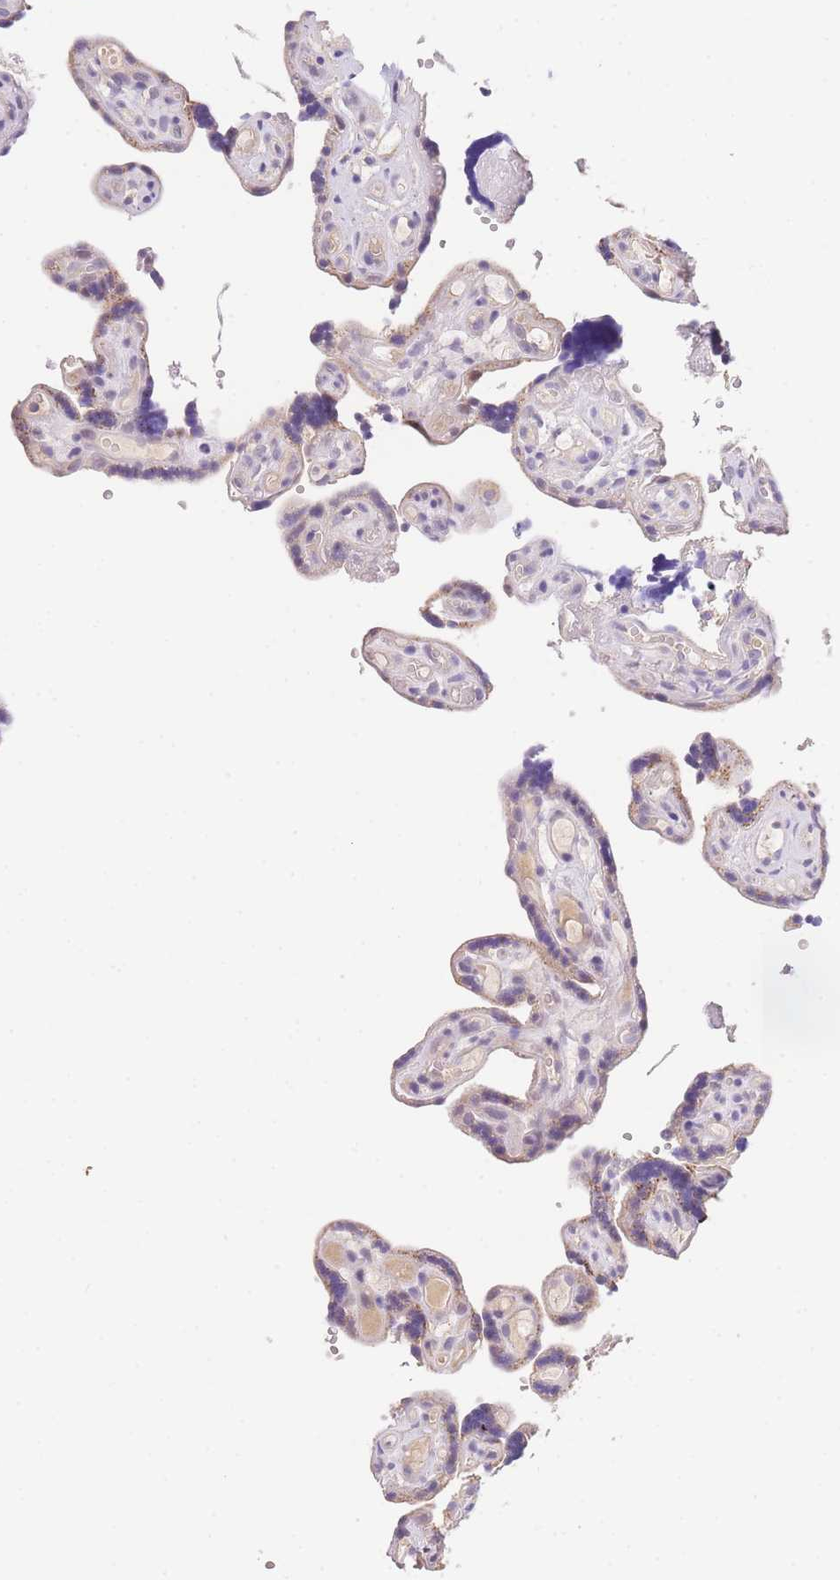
{"staining": {"intensity": "weak", "quantity": "25%-75%", "location": "nuclear"}, "tissue": "placenta", "cell_type": "Decidual cells", "image_type": "normal", "snomed": [{"axis": "morphology", "description": "Normal tissue, NOS"}, {"axis": "topography", "description": "Placenta"}], "caption": "Immunohistochemistry (IHC) (DAB (3,3'-diaminobenzidine)) staining of normal placenta reveals weak nuclear protein expression in approximately 25%-75% of decidual cells. (Stains: DAB in brown, nuclei in blue, Microscopy: brightfield microscopy at high magnification).", "gene": "SLC35F2", "patient": {"sex": "female", "age": 30}}